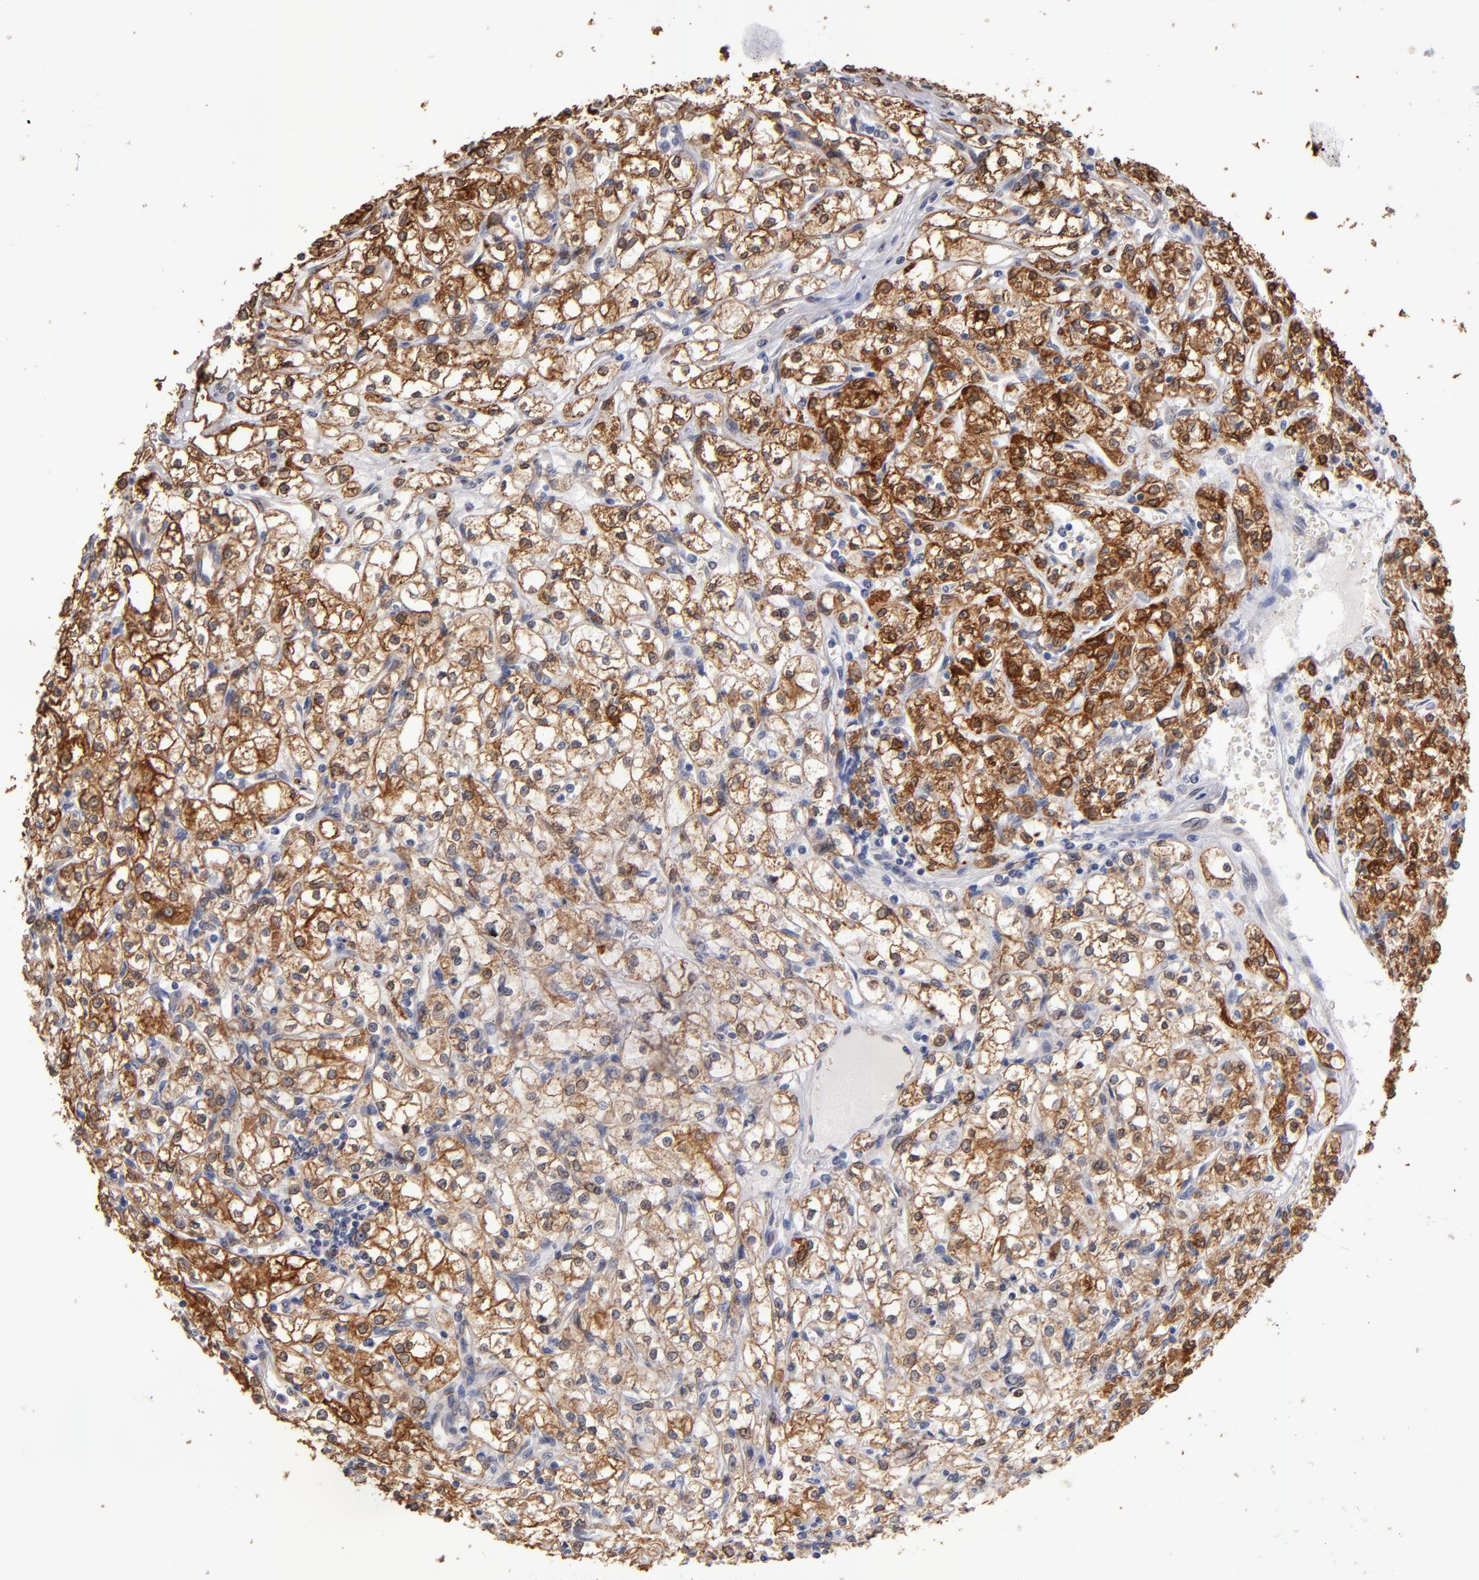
{"staining": {"intensity": "moderate", "quantity": ">75%", "location": "cytoplasmic/membranous"}, "tissue": "renal cancer", "cell_type": "Tumor cells", "image_type": "cancer", "snomed": [{"axis": "morphology", "description": "Adenocarcinoma, NOS"}, {"axis": "topography", "description": "Kidney"}], "caption": "Immunohistochemistry (IHC) histopathology image of renal adenocarcinoma stained for a protein (brown), which shows medium levels of moderate cytoplasmic/membranous expression in approximately >75% of tumor cells.", "gene": "PGRMC1", "patient": {"sex": "male", "age": 61}}